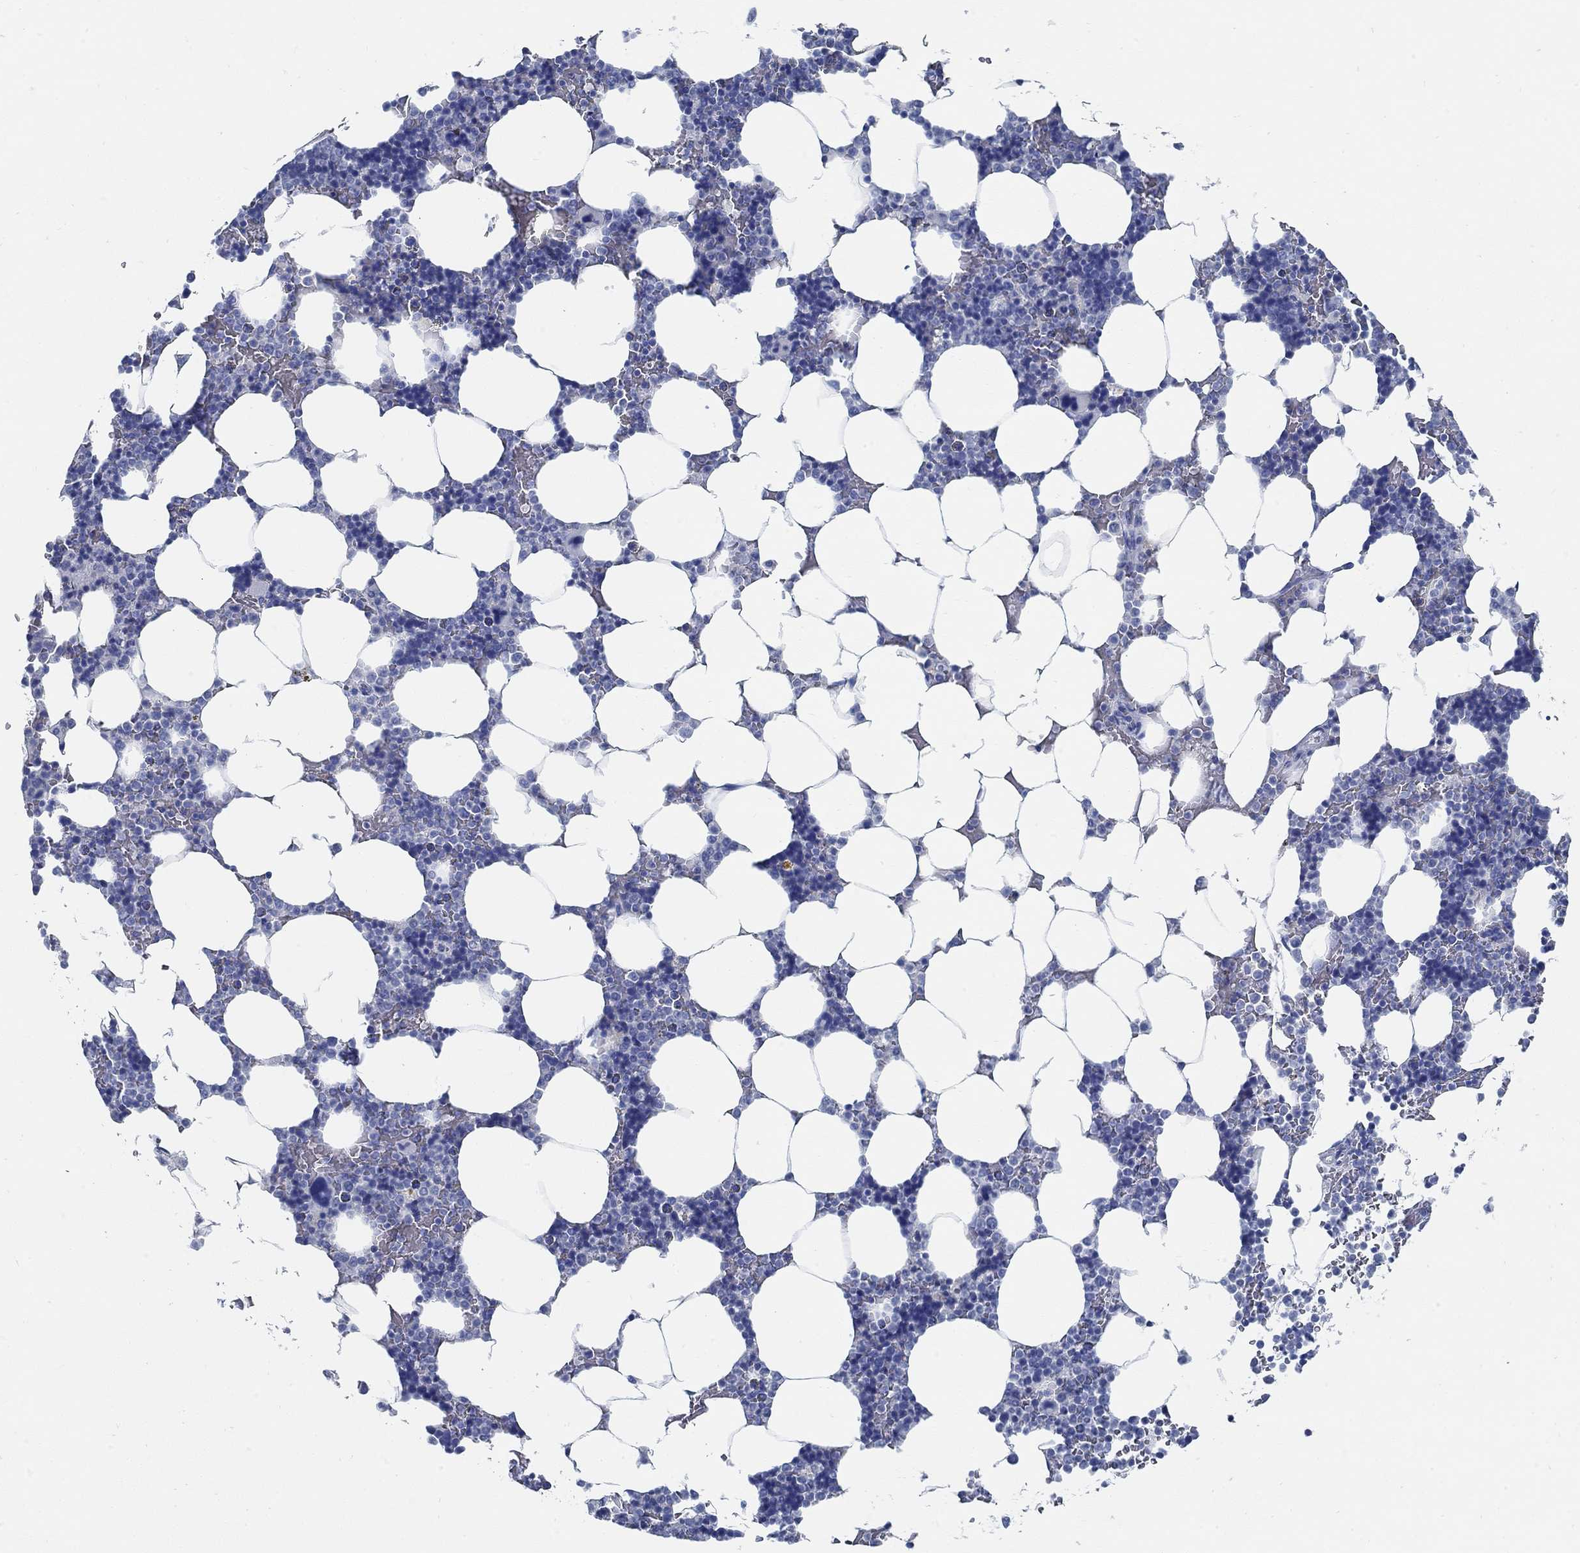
{"staining": {"intensity": "negative", "quantity": "none", "location": "none"}, "tissue": "bone marrow", "cell_type": "Hematopoietic cells", "image_type": "normal", "snomed": [{"axis": "morphology", "description": "Normal tissue, NOS"}, {"axis": "topography", "description": "Bone marrow"}], "caption": "DAB (3,3'-diaminobenzidine) immunohistochemical staining of benign human bone marrow reveals no significant positivity in hematopoietic cells.", "gene": "SLC45A1", "patient": {"sex": "male", "age": 51}}